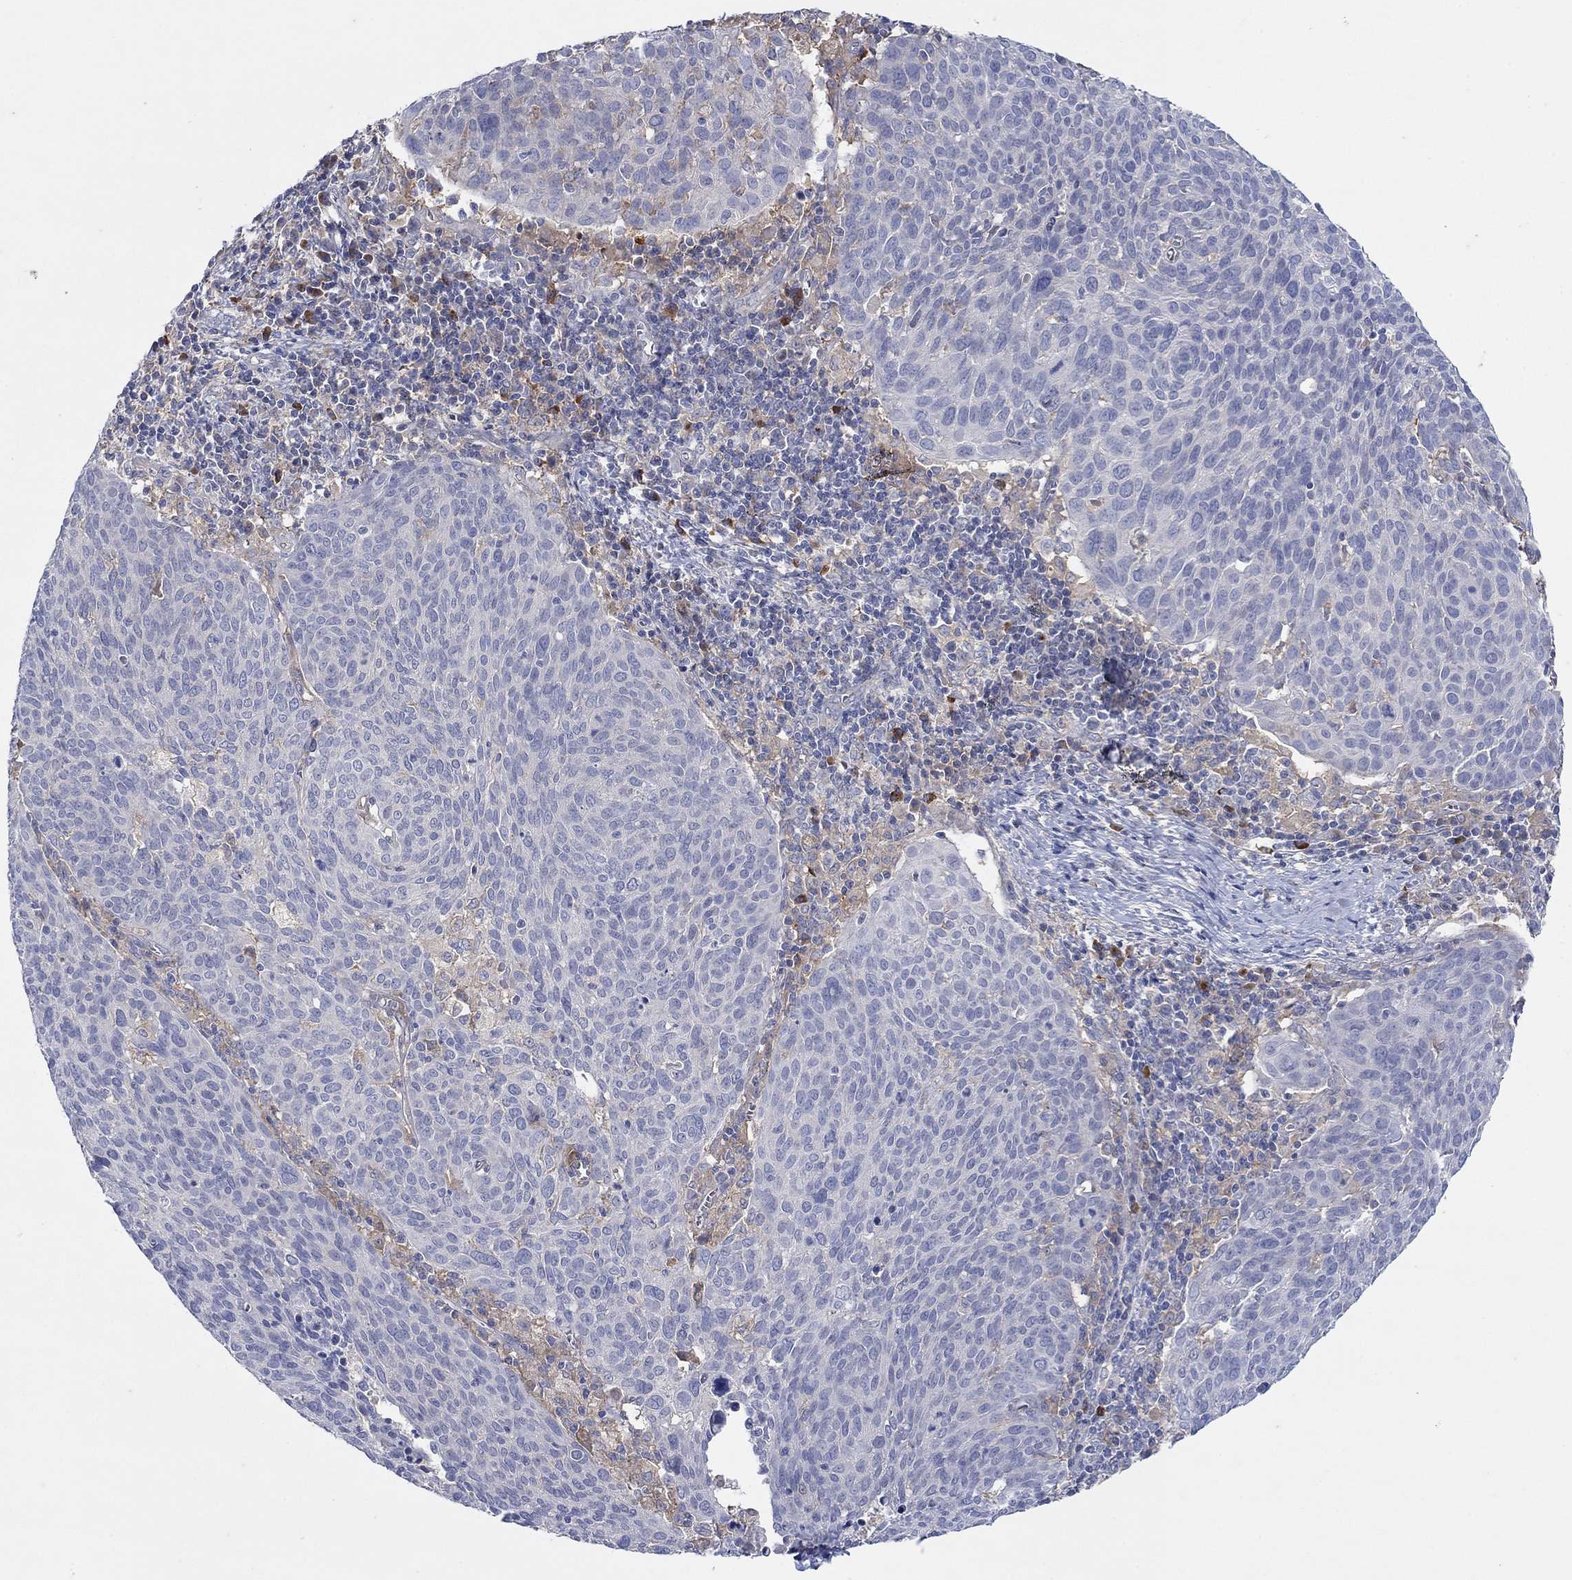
{"staining": {"intensity": "weak", "quantity": "<25%", "location": "cytoplasmic/membranous"}, "tissue": "cervical cancer", "cell_type": "Tumor cells", "image_type": "cancer", "snomed": [{"axis": "morphology", "description": "Squamous cell carcinoma, NOS"}, {"axis": "topography", "description": "Cervix"}], "caption": "Tumor cells are negative for brown protein staining in squamous cell carcinoma (cervical). (Stains: DAB immunohistochemistry with hematoxylin counter stain, Microscopy: brightfield microscopy at high magnification).", "gene": "PLCL2", "patient": {"sex": "female", "age": 39}}